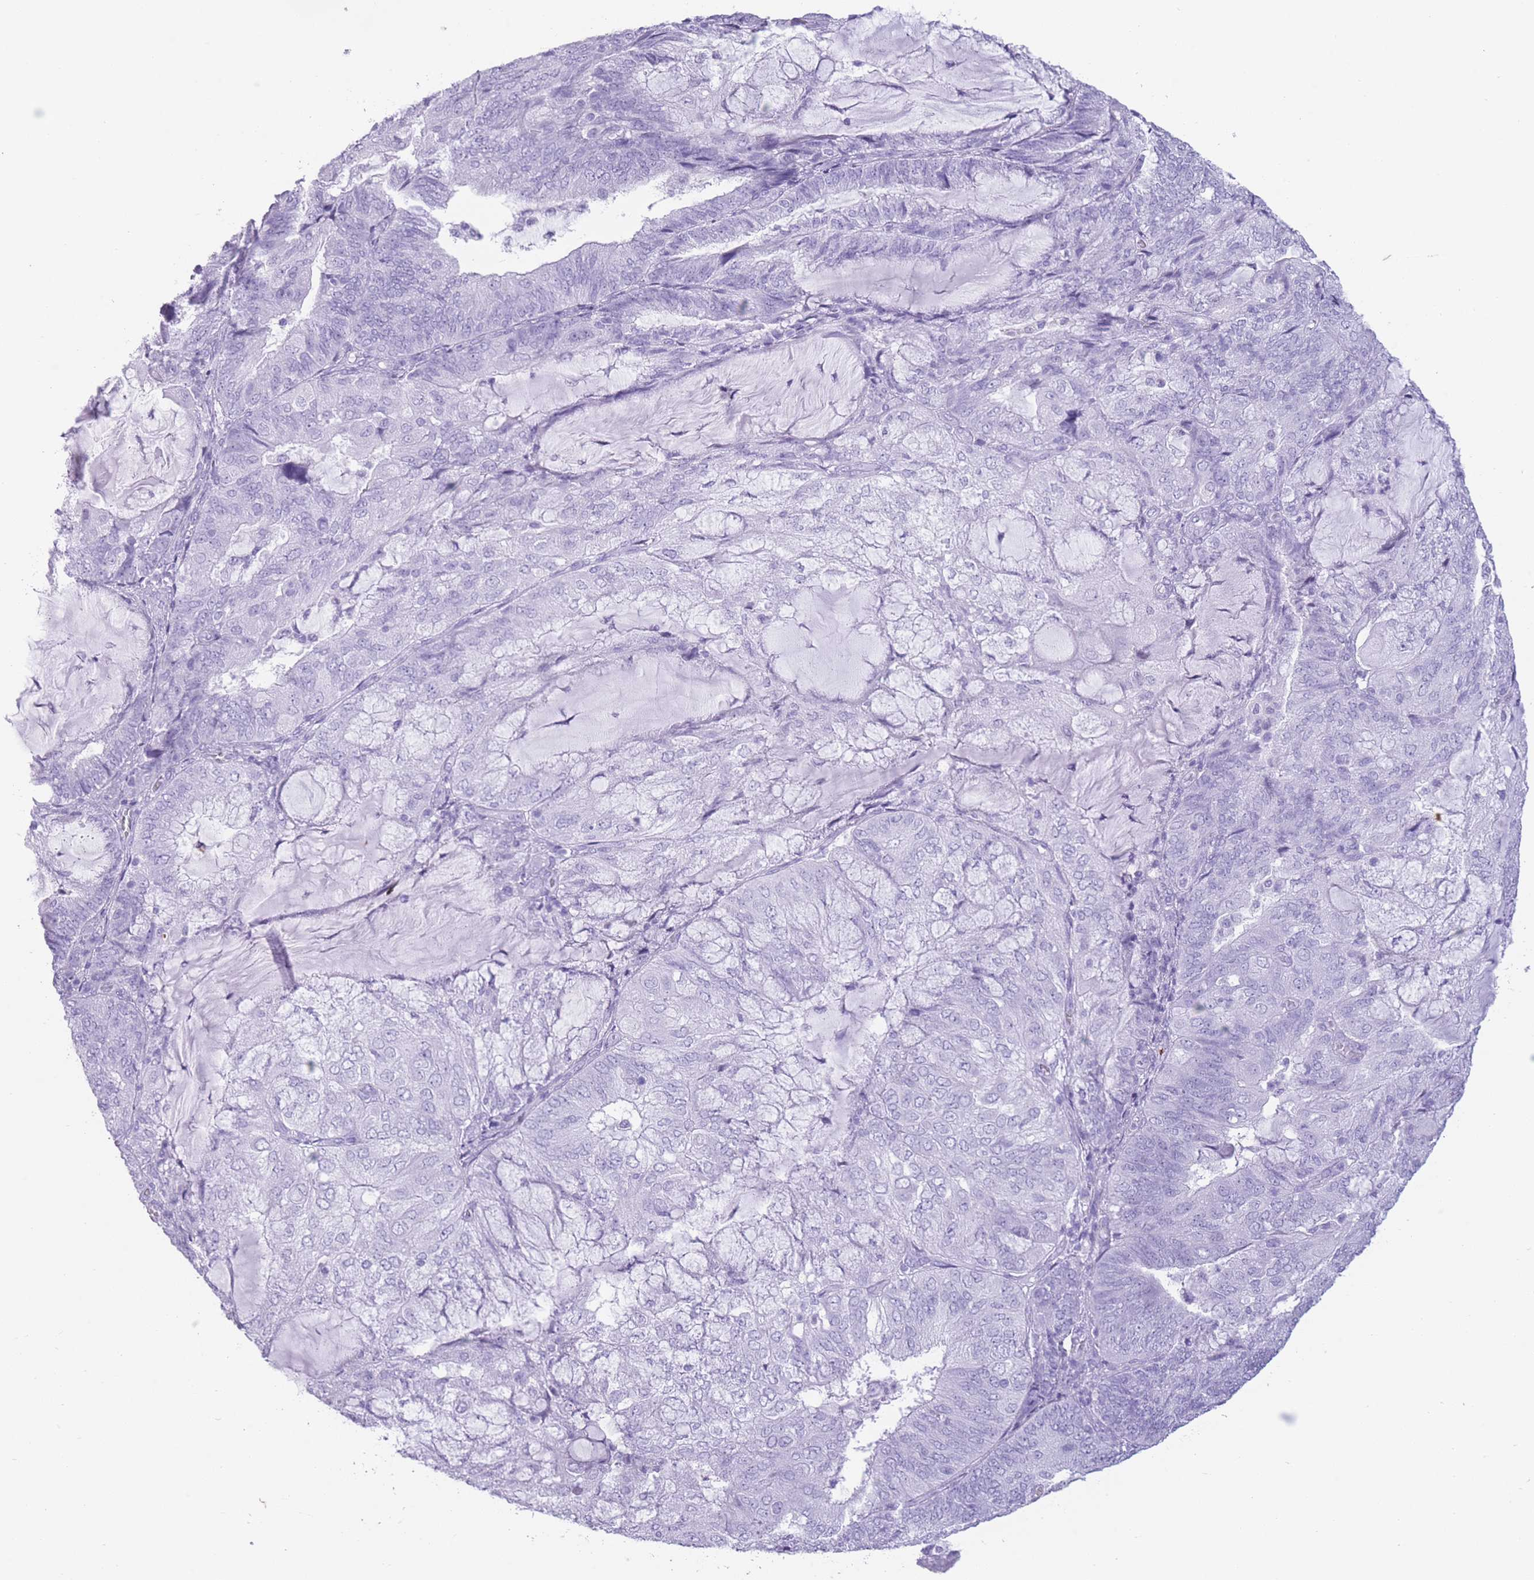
{"staining": {"intensity": "negative", "quantity": "none", "location": "none"}, "tissue": "endometrial cancer", "cell_type": "Tumor cells", "image_type": "cancer", "snomed": [{"axis": "morphology", "description": "Adenocarcinoma, NOS"}, {"axis": "topography", "description": "Endometrium"}], "caption": "Image shows no significant protein staining in tumor cells of endometrial cancer. (DAB (3,3'-diaminobenzidine) immunohistochemistry (IHC) with hematoxylin counter stain).", "gene": "OR4F21", "patient": {"sex": "female", "age": 81}}